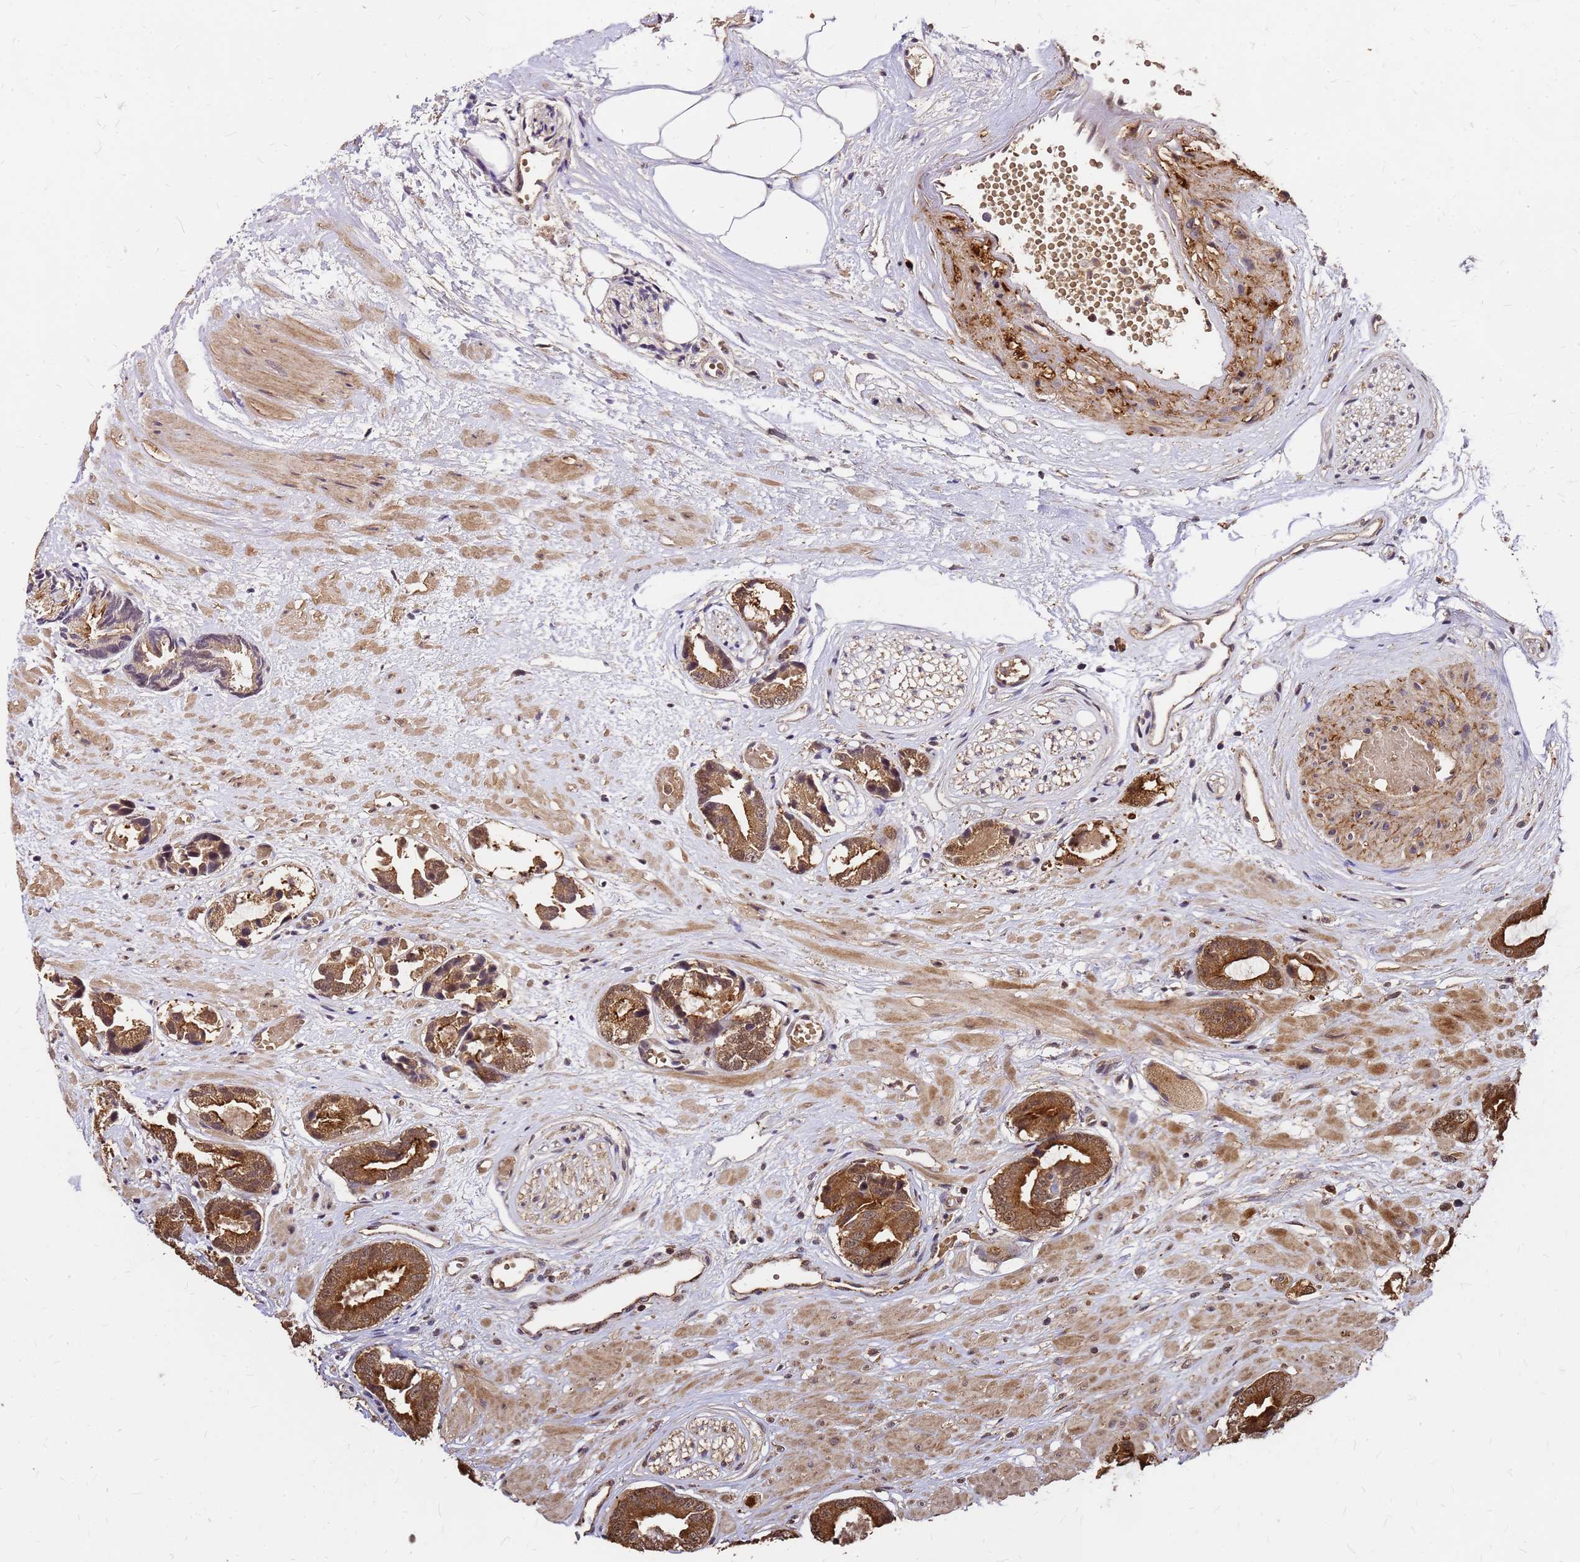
{"staining": {"intensity": "strong", "quantity": ">75%", "location": "cytoplasmic/membranous,nuclear"}, "tissue": "prostate cancer", "cell_type": "Tumor cells", "image_type": "cancer", "snomed": [{"axis": "morphology", "description": "Adenocarcinoma, Low grade"}, {"axis": "topography", "description": "Prostate"}], "caption": "This is an image of IHC staining of prostate cancer (adenocarcinoma (low-grade)), which shows strong staining in the cytoplasmic/membranous and nuclear of tumor cells.", "gene": "GPATCH8", "patient": {"sex": "male", "age": 64}}